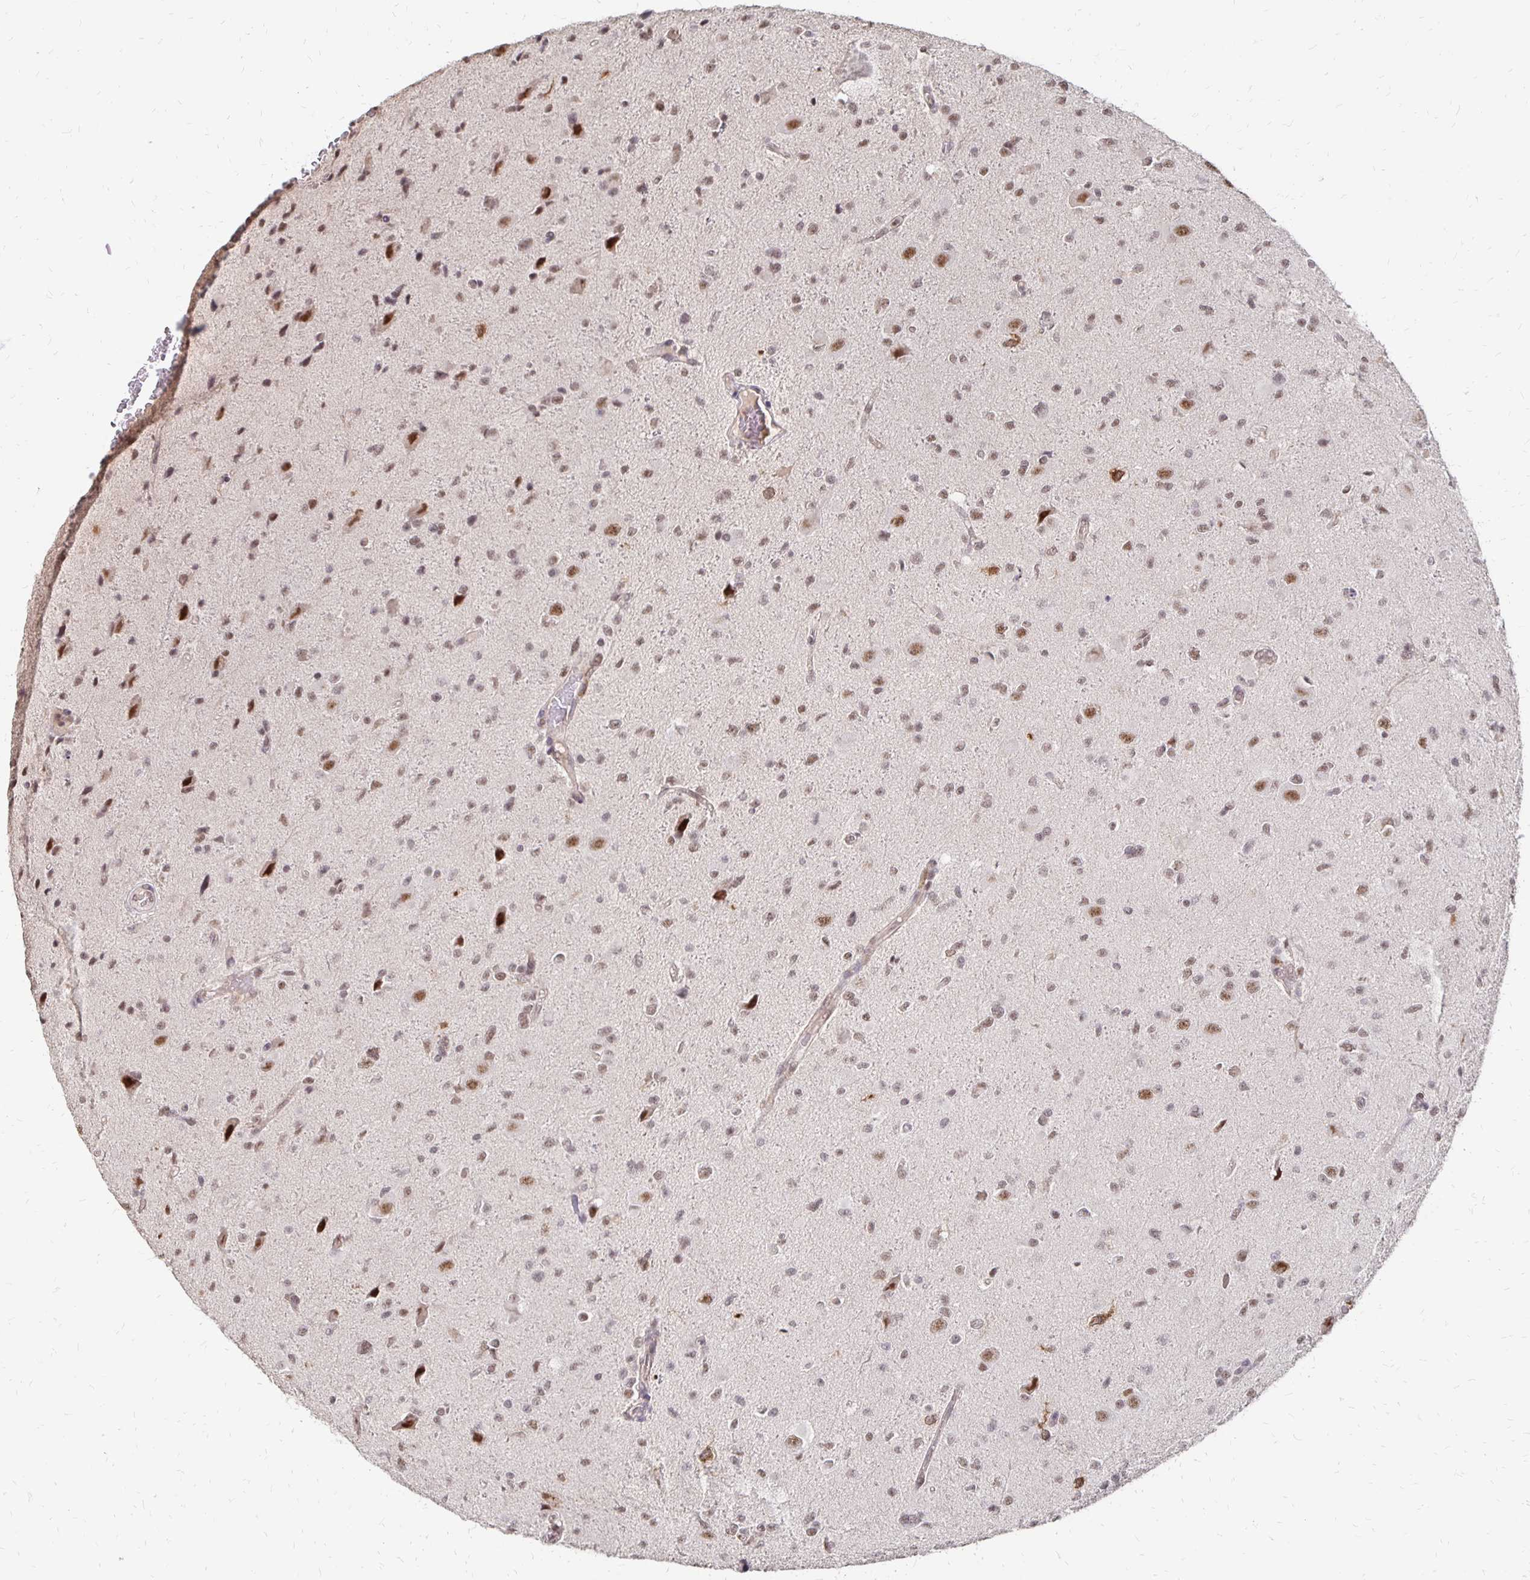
{"staining": {"intensity": "moderate", "quantity": "25%-75%", "location": "nuclear"}, "tissue": "glioma", "cell_type": "Tumor cells", "image_type": "cancer", "snomed": [{"axis": "morphology", "description": "Glioma, malignant, Low grade"}, {"axis": "topography", "description": "Brain"}], "caption": "Immunohistochemical staining of malignant low-grade glioma reveals medium levels of moderate nuclear staining in about 25%-75% of tumor cells.", "gene": "CLASRP", "patient": {"sex": "female", "age": 32}}